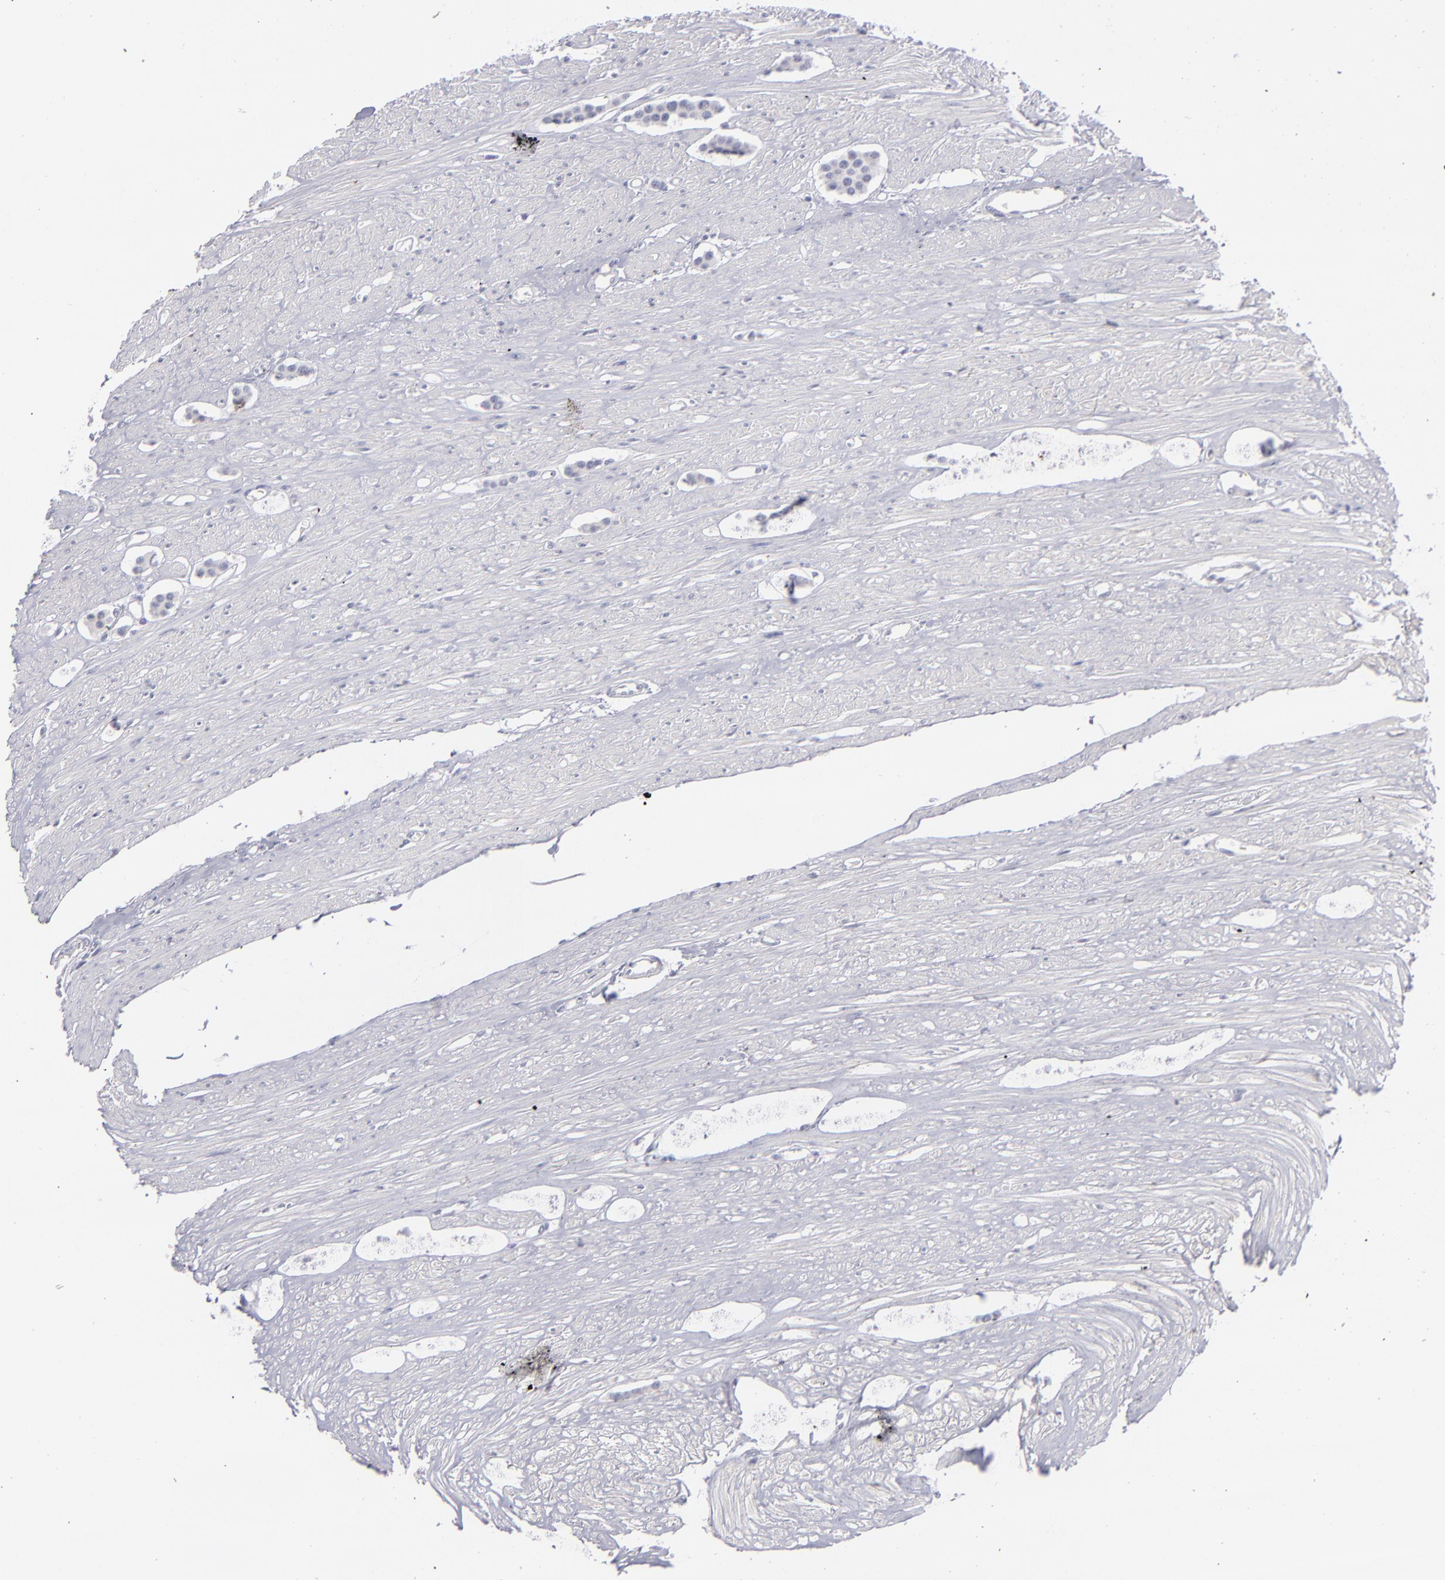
{"staining": {"intensity": "negative", "quantity": "none", "location": "none"}, "tissue": "carcinoid", "cell_type": "Tumor cells", "image_type": "cancer", "snomed": [{"axis": "morphology", "description": "Carcinoid, malignant, NOS"}, {"axis": "topography", "description": "Small intestine"}], "caption": "Immunohistochemistry (IHC) image of neoplastic tissue: carcinoid (malignant) stained with DAB (3,3'-diaminobenzidine) shows no significant protein staining in tumor cells. (Stains: DAB (3,3'-diaminobenzidine) IHC with hematoxylin counter stain, Microscopy: brightfield microscopy at high magnification).", "gene": "ITGB4", "patient": {"sex": "male", "age": 60}}